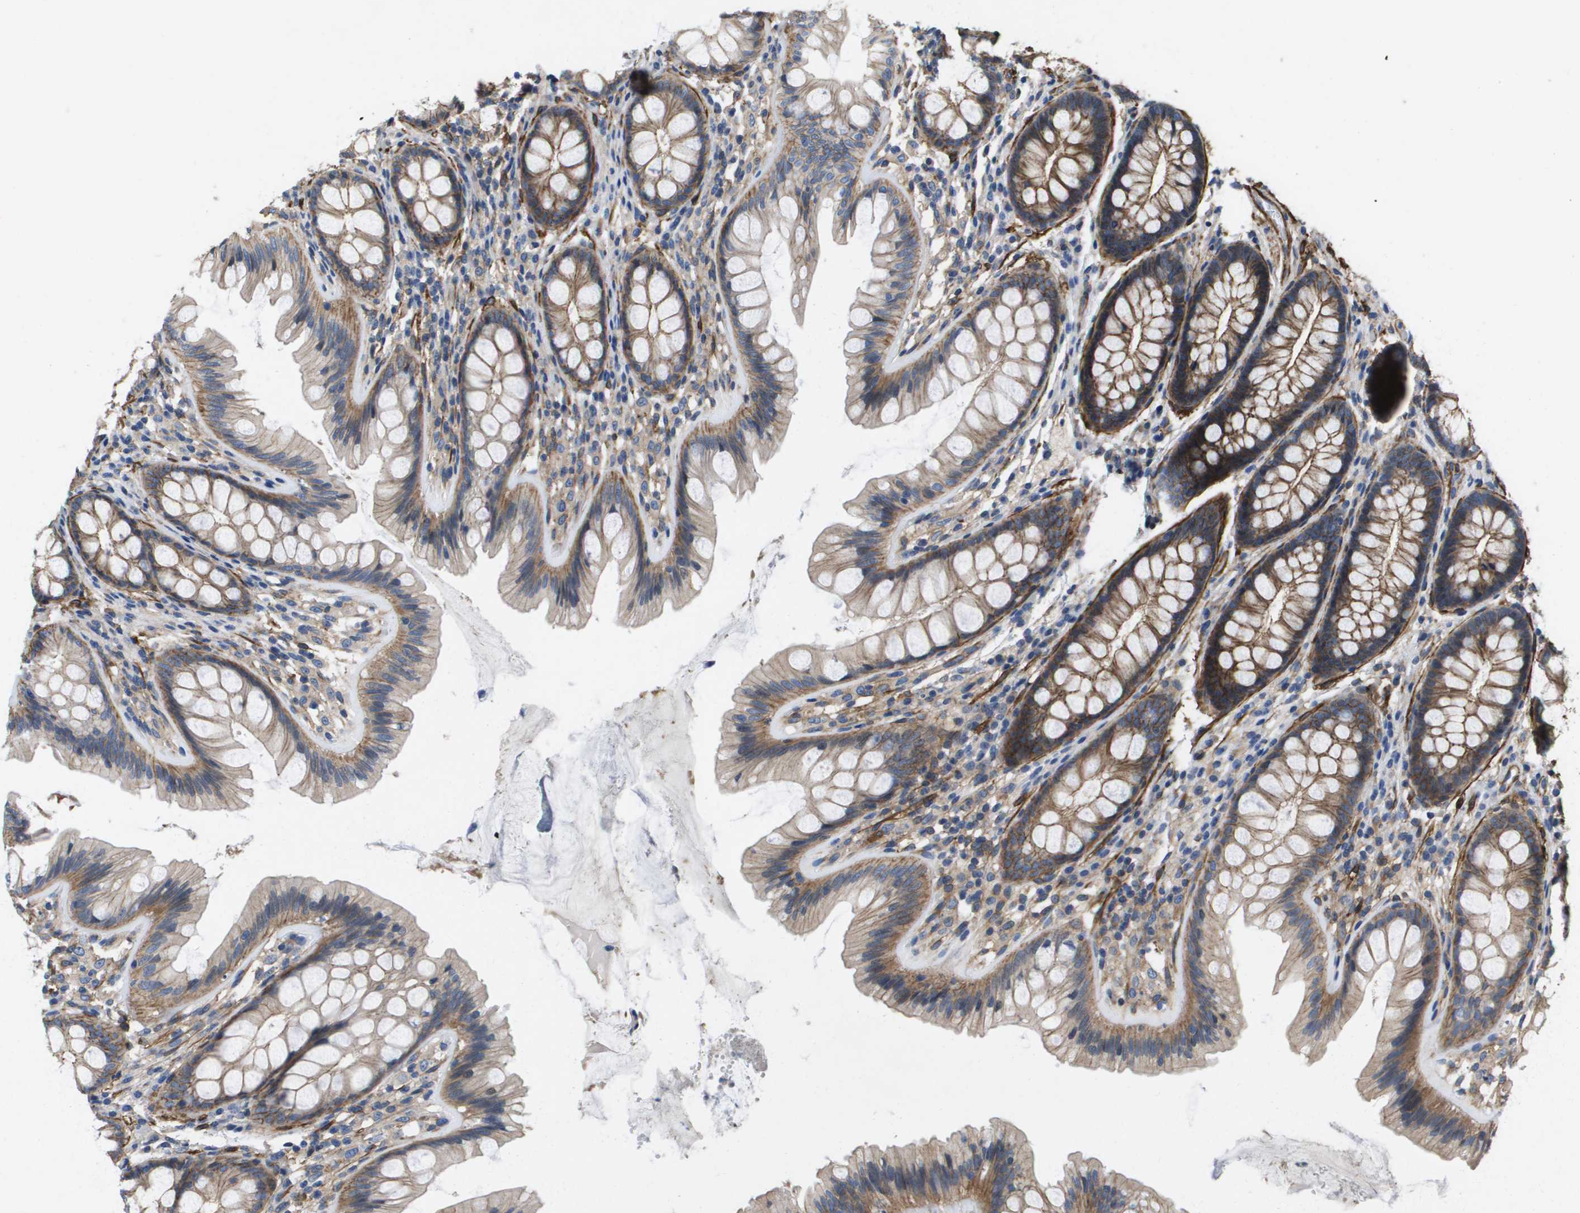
{"staining": {"intensity": "negative", "quantity": "none", "location": "none"}, "tissue": "colon", "cell_type": "Endothelial cells", "image_type": "normal", "snomed": [{"axis": "morphology", "description": "Normal tissue, NOS"}, {"axis": "topography", "description": "Colon"}], "caption": "DAB (3,3'-diaminobenzidine) immunohistochemical staining of benign colon demonstrates no significant staining in endothelial cells.", "gene": "LPP", "patient": {"sex": "female", "age": 56}}